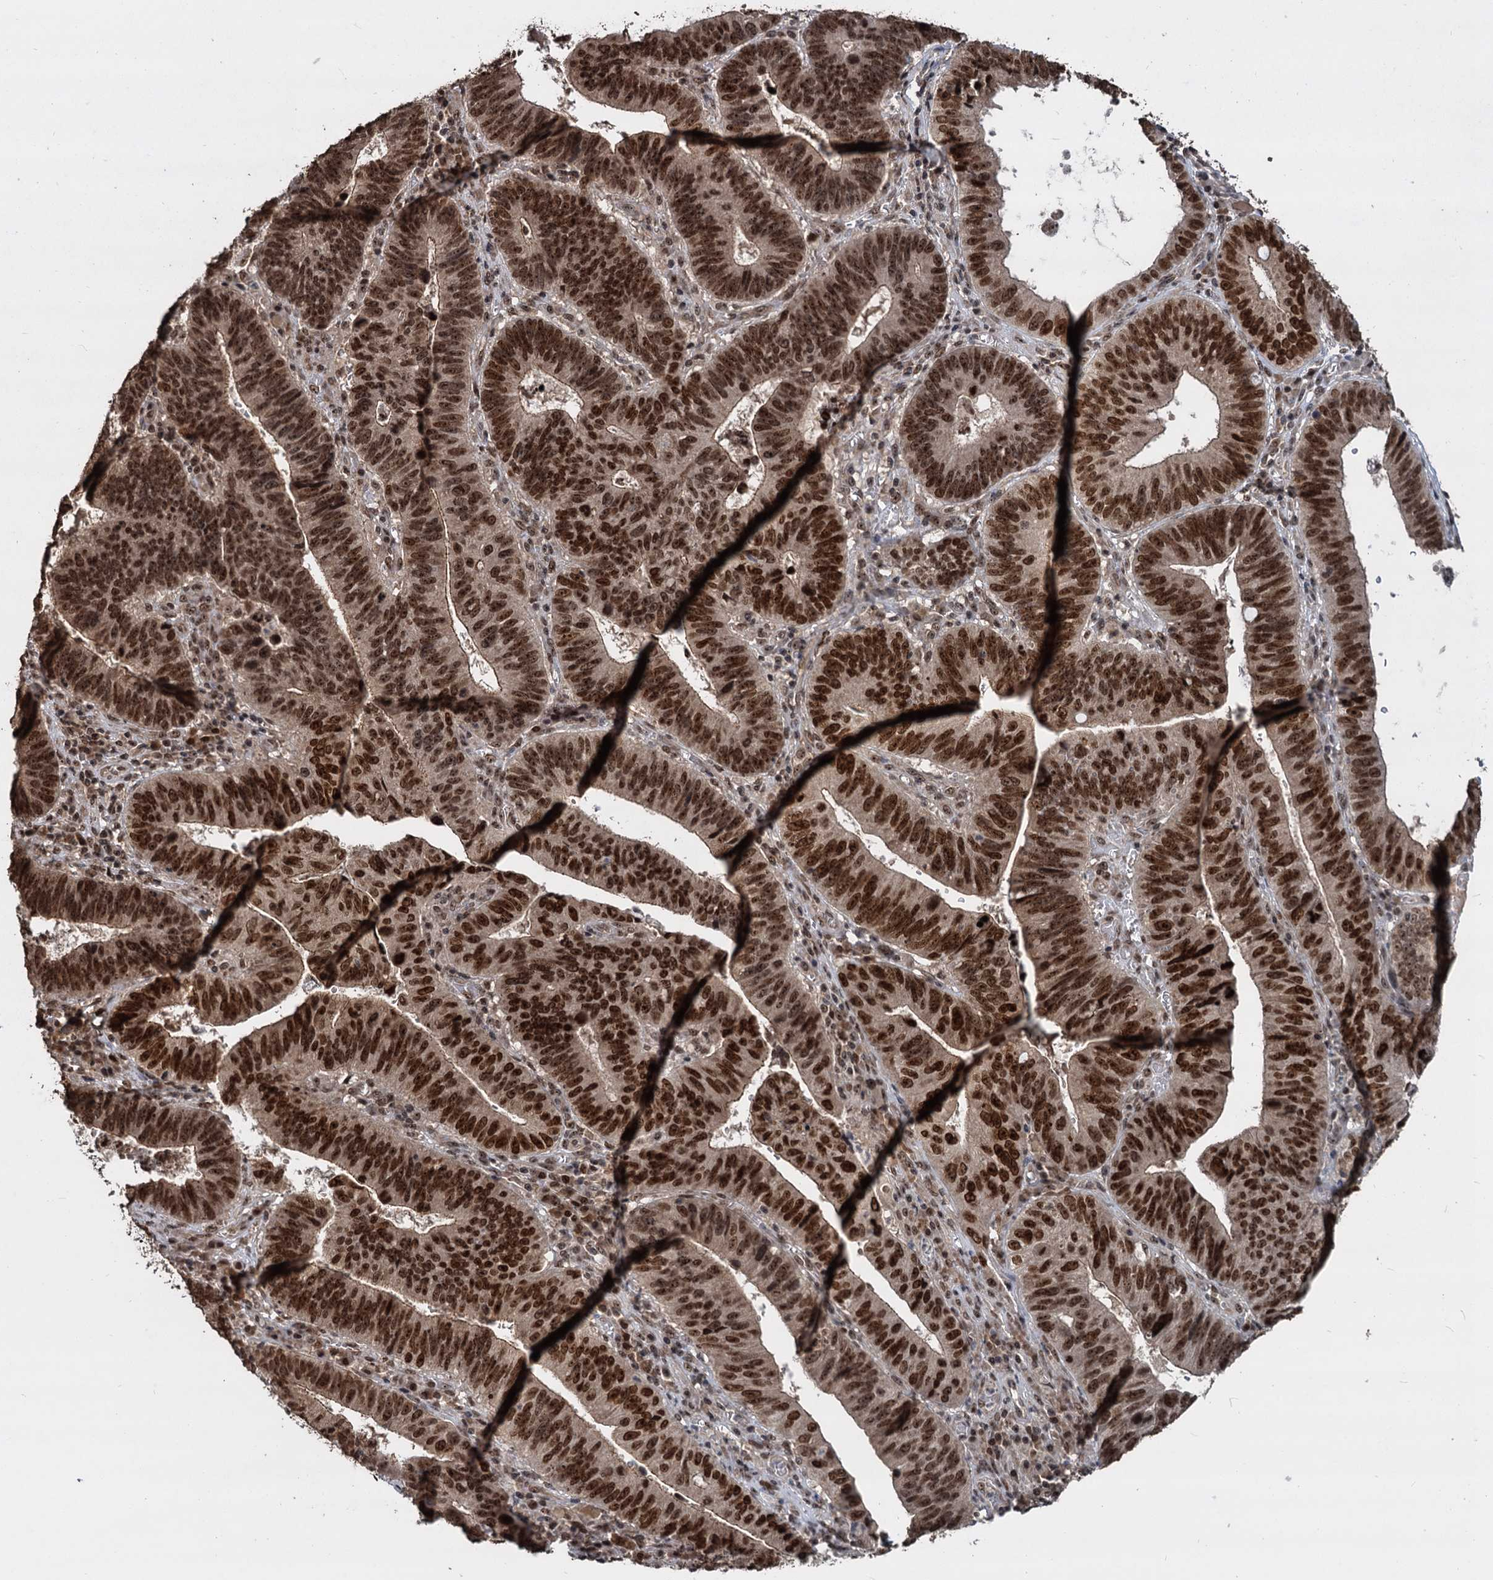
{"staining": {"intensity": "moderate", "quantity": ">75%", "location": "nuclear"}, "tissue": "stomach cancer", "cell_type": "Tumor cells", "image_type": "cancer", "snomed": [{"axis": "morphology", "description": "Adenocarcinoma, NOS"}, {"axis": "topography", "description": "Stomach"}], "caption": "Immunohistochemical staining of human stomach cancer demonstrates moderate nuclear protein positivity in approximately >75% of tumor cells. The protein of interest is shown in brown color, while the nuclei are stained blue.", "gene": "FAM216B", "patient": {"sex": "male", "age": 59}}